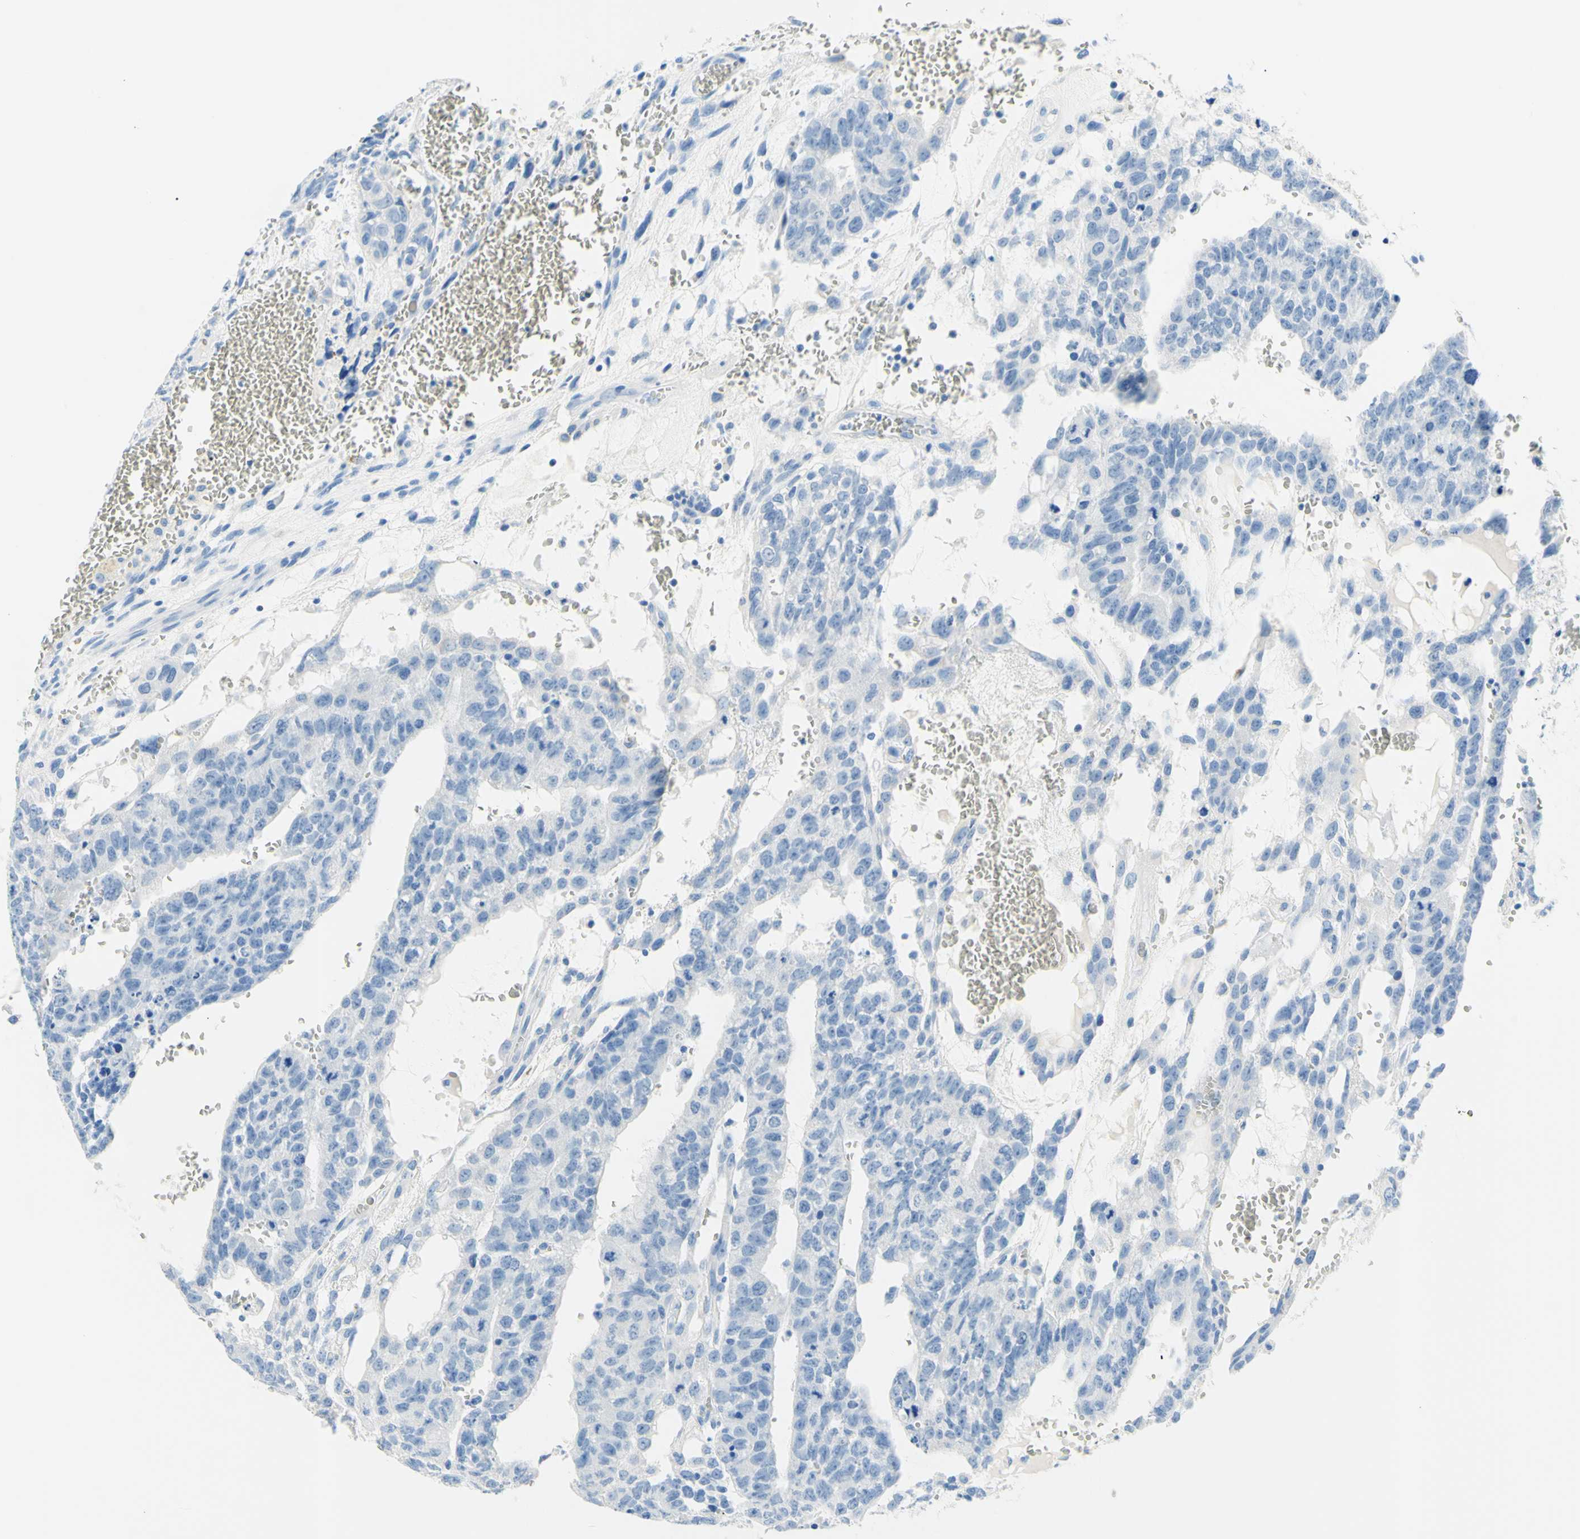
{"staining": {"intensity": "negative", "quantity": "none", "location": "none"}, "tissue": "testis cancer", "cell_type": "Tumor cells", "image_type": "cancer", "snomed": [{"axis": "morphology", "description": "Seminoma, NOS"}, {"axis": "morphology", "description": "Carcinoma, Embryonal, NOS"}, {"axis": "topography", "description": "Testis"}], "caption": "The photomicrograph reveals no significant staining in tumor cells of testis cancer. Brightfield microscopy of immunohistochemistry stained with DAB (brown) and hematoxylin (blue), captured at high magnification.", "gene": "MYH2", "patient": {"sex": "male", "age": 52}}